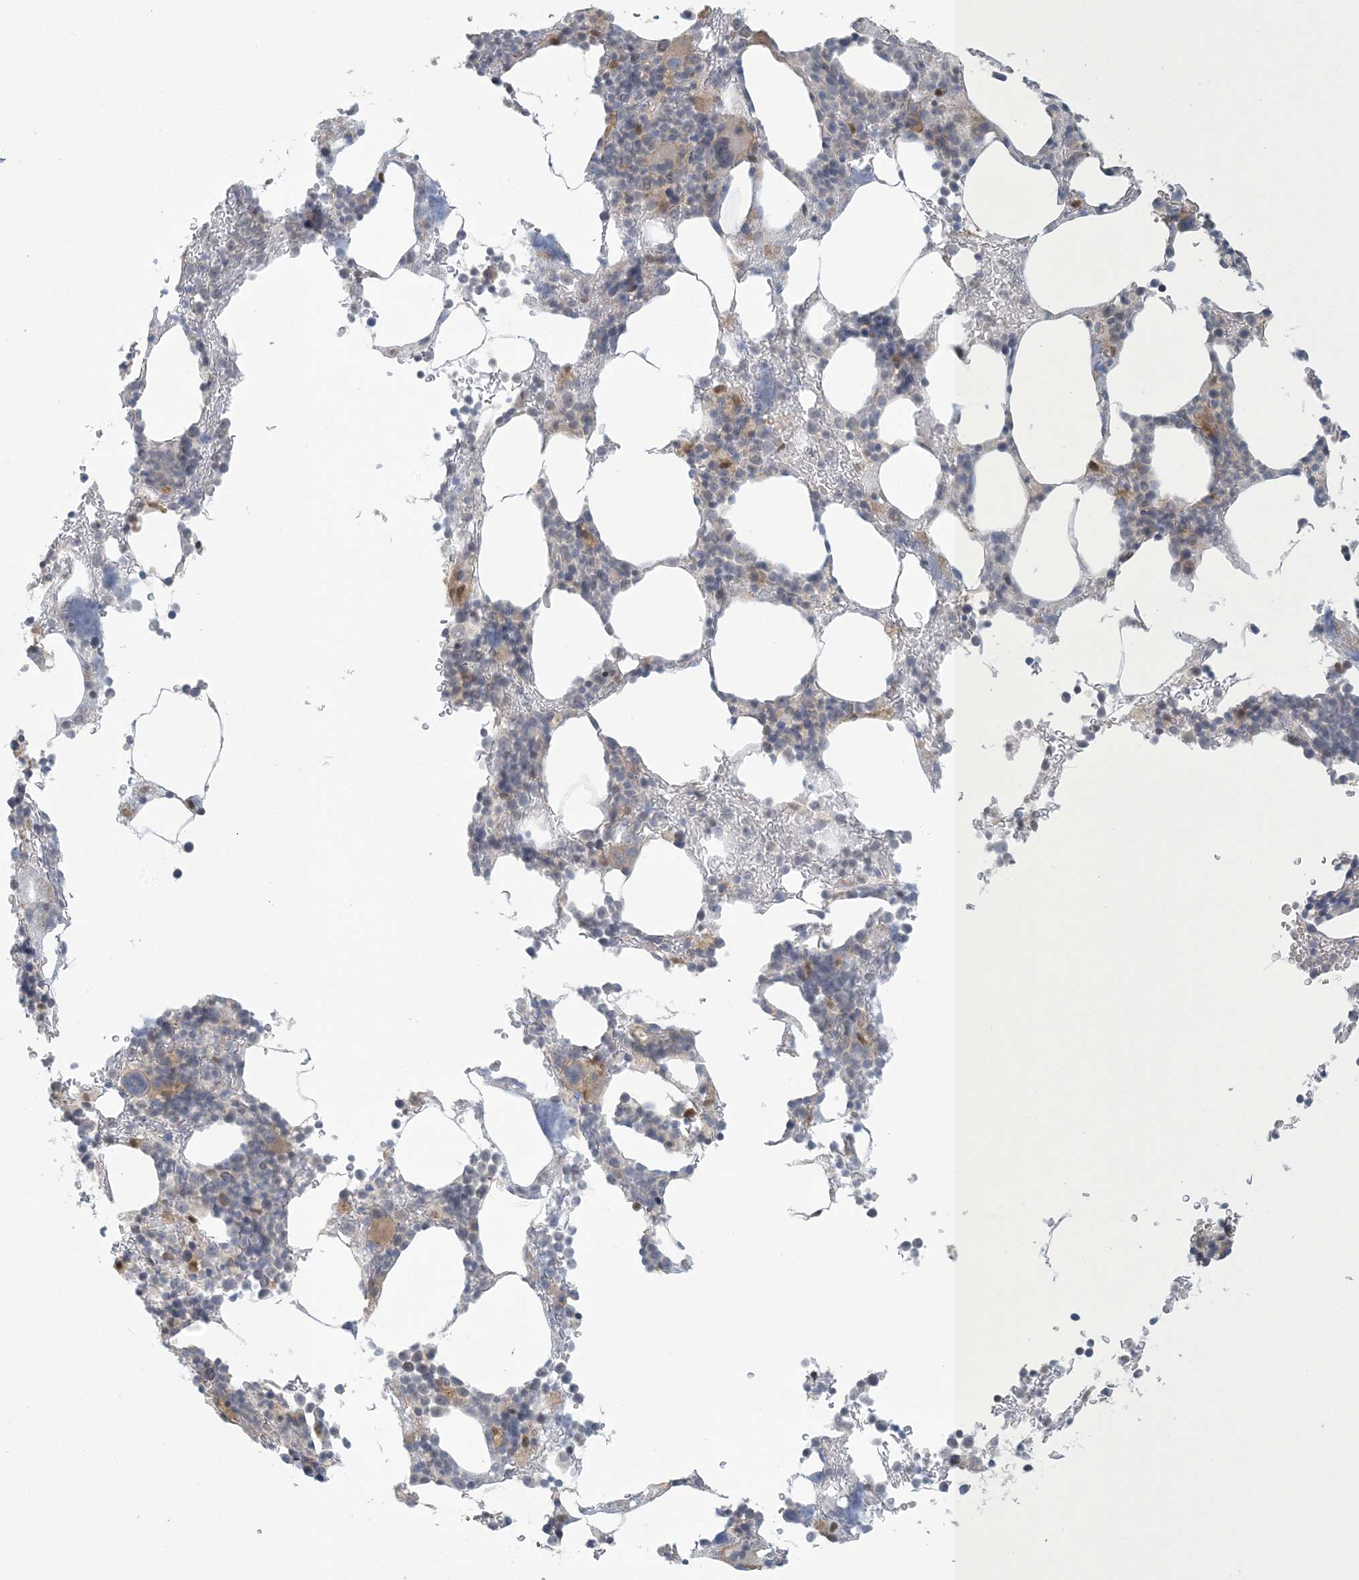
{"staining": {"intensity": "weak", "quantity": "<25%", "location": "cytoplasmic/membranous,nuclear"}, "tissue": "bone marrow", "cell_type": "Hematopoietic cells", "image_type": "normal", "snomed": [{"axis": "morphology", "description": "Normal tissue, NOS"}, {"axis": "topography", "description": "Bone marrow"}], "caption": "Micrograph shows no protein expression in hematopoietic cells of normal bone marrow.", "gene": "NRBP2", "patient": {"sex": "male"}}